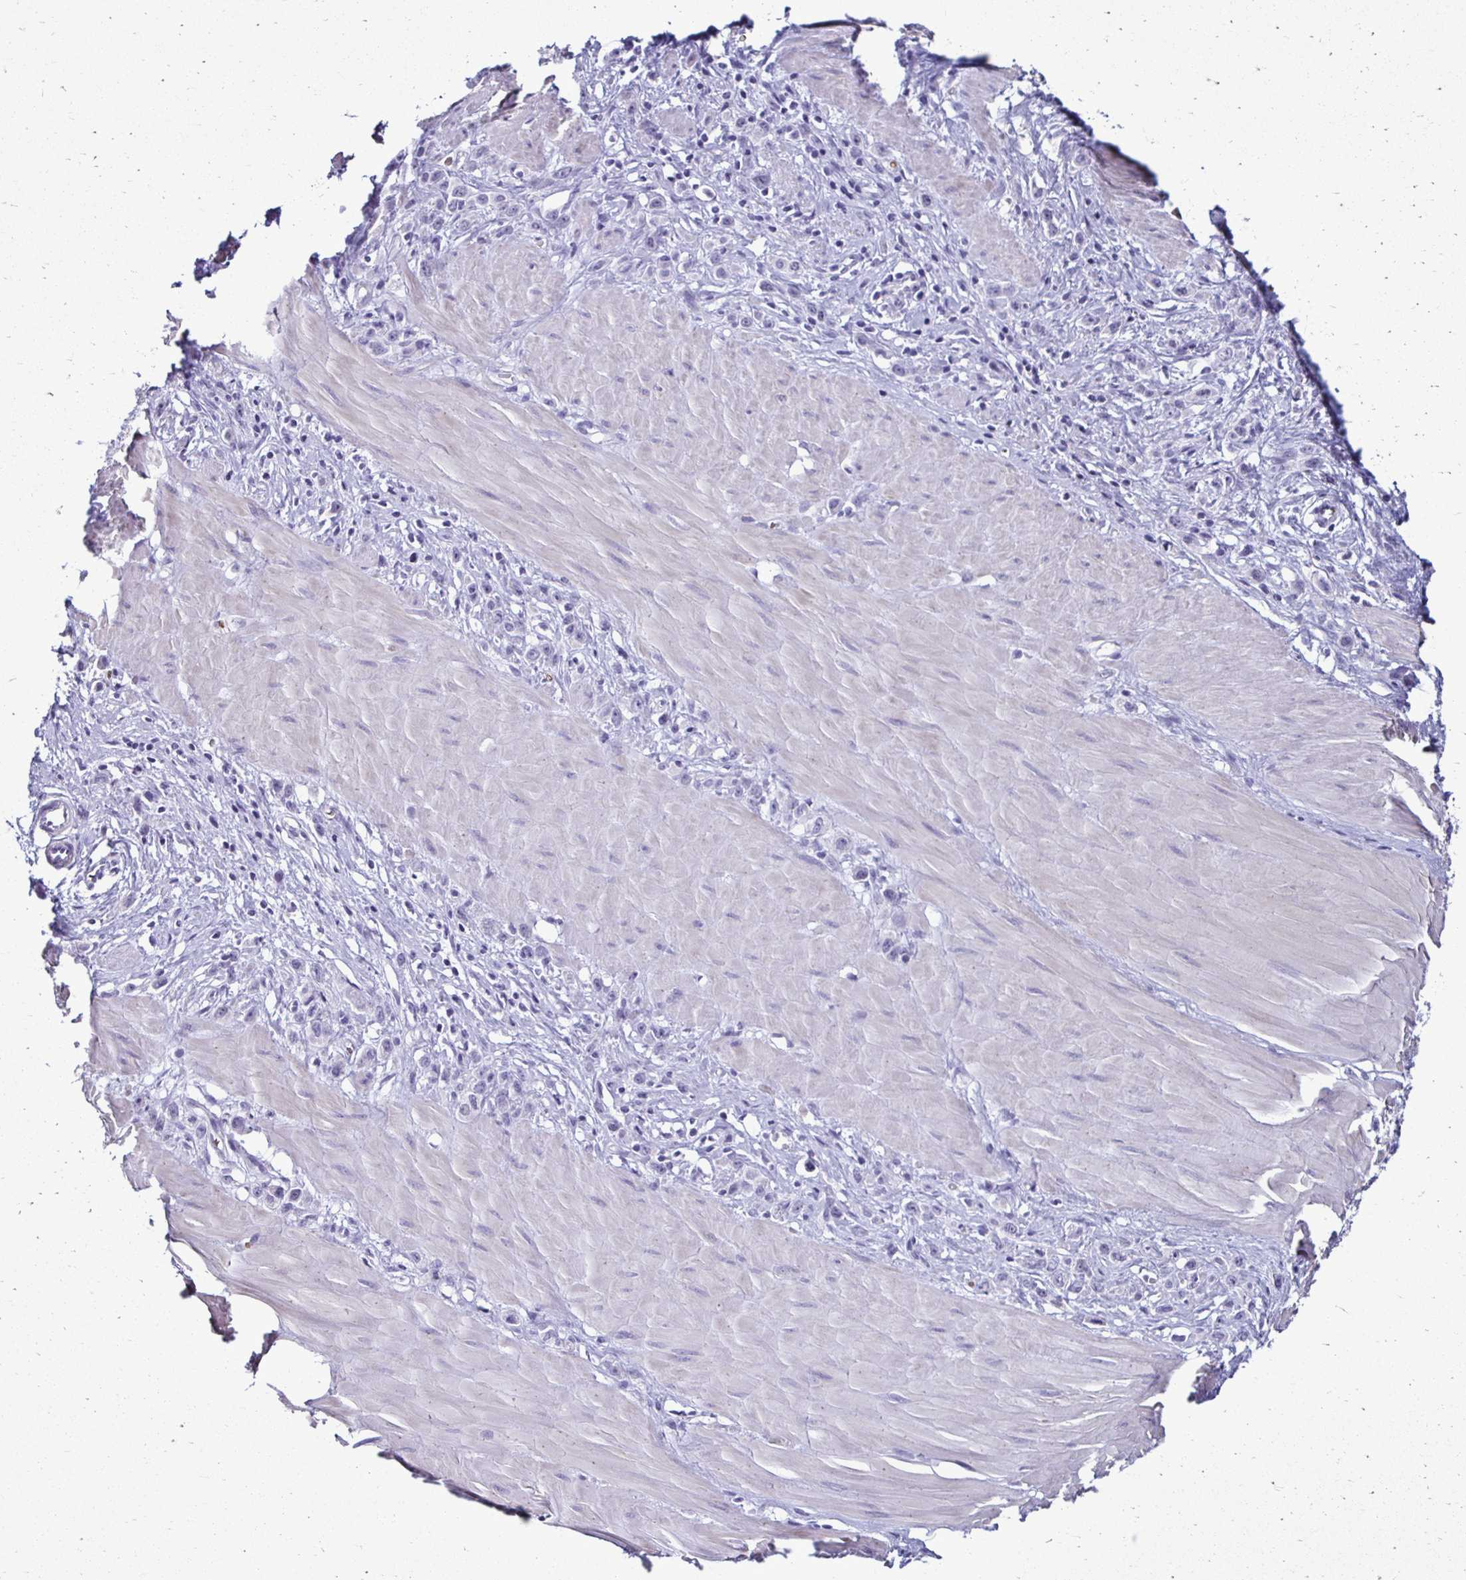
{"staining": {"intensity": "negative", "quantity": "none", "location": "none"}, "tissue": "stomach cancer", "cell_type": "Tumor cells", "image_type": "cancer", "snomed": [{"axis": "morphology", "description": "Adenocarcinoma, NOS"}, {"axis": "topography", "description": "Stomach"}], "caption": "Stomach adenocarcinoma stained for a protein using immunohistochemistry shows no positivity tumor cells.", "gene": "RHBDL3", "patient": {"sex": "male", "age": 47}}